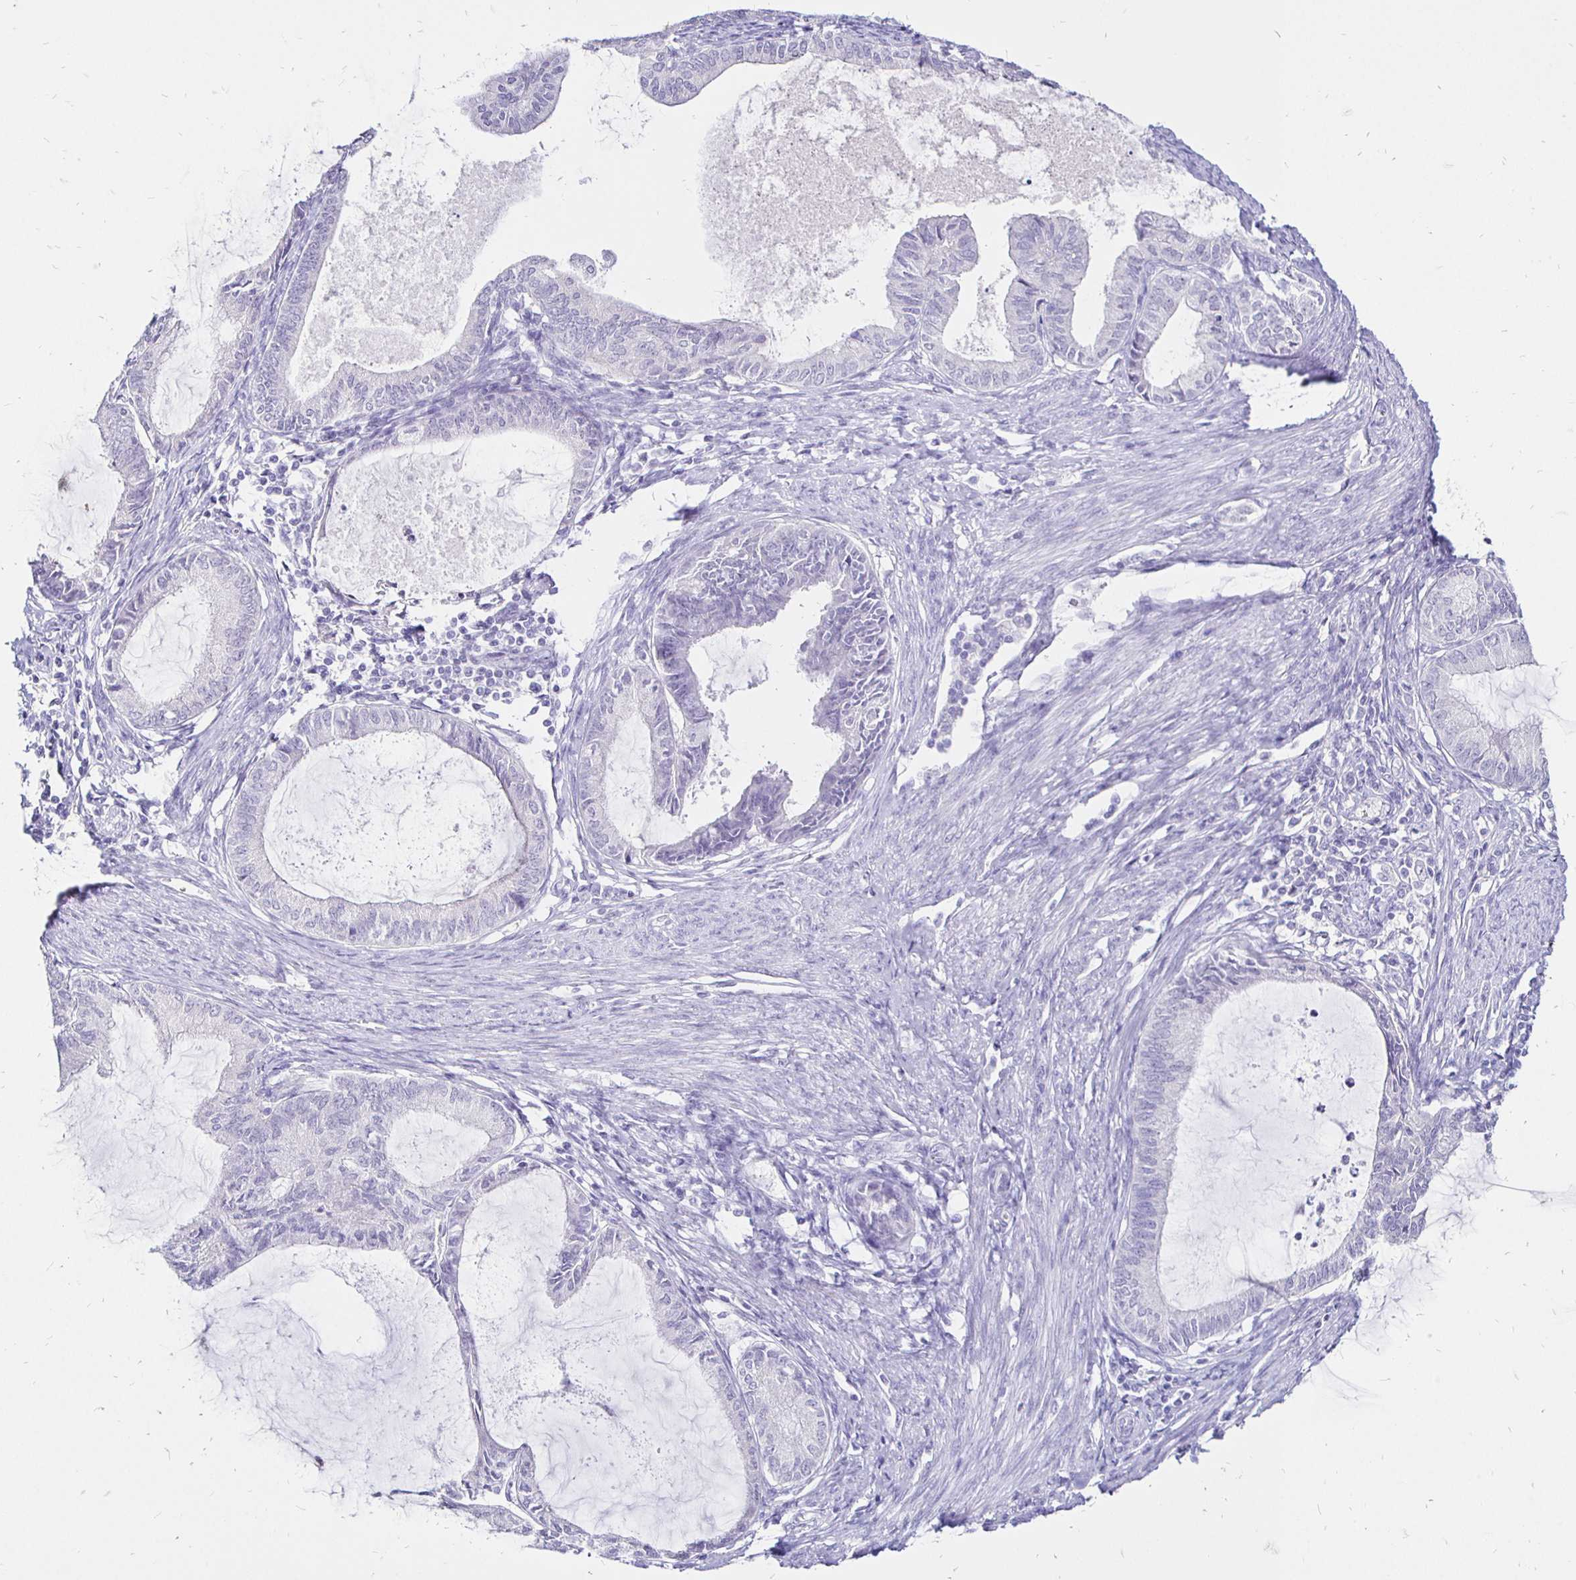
{"staining": {"intensity": "negative", "quantity": "none", "location": "none"}, "tissue": "endometrial cancer", "cell_type": "Tumor cells", "image_type": "cancer", "snomed": [{"axis": "morphology", "description": "Adenocarcinoma, NOS"}, {"axis": "topography", "description": "Endometrium"}], "caption": "High magnification brightfield microscopy of adenocarcinoma (endometrial) stained with DAB (3,3'-diaminobenzidine) (brown) and counterstained with hematoxylin (blue): tumor cells show no significant expression.", "gene": "IRGC", "patient": {"sex": "female", "age": 86}}